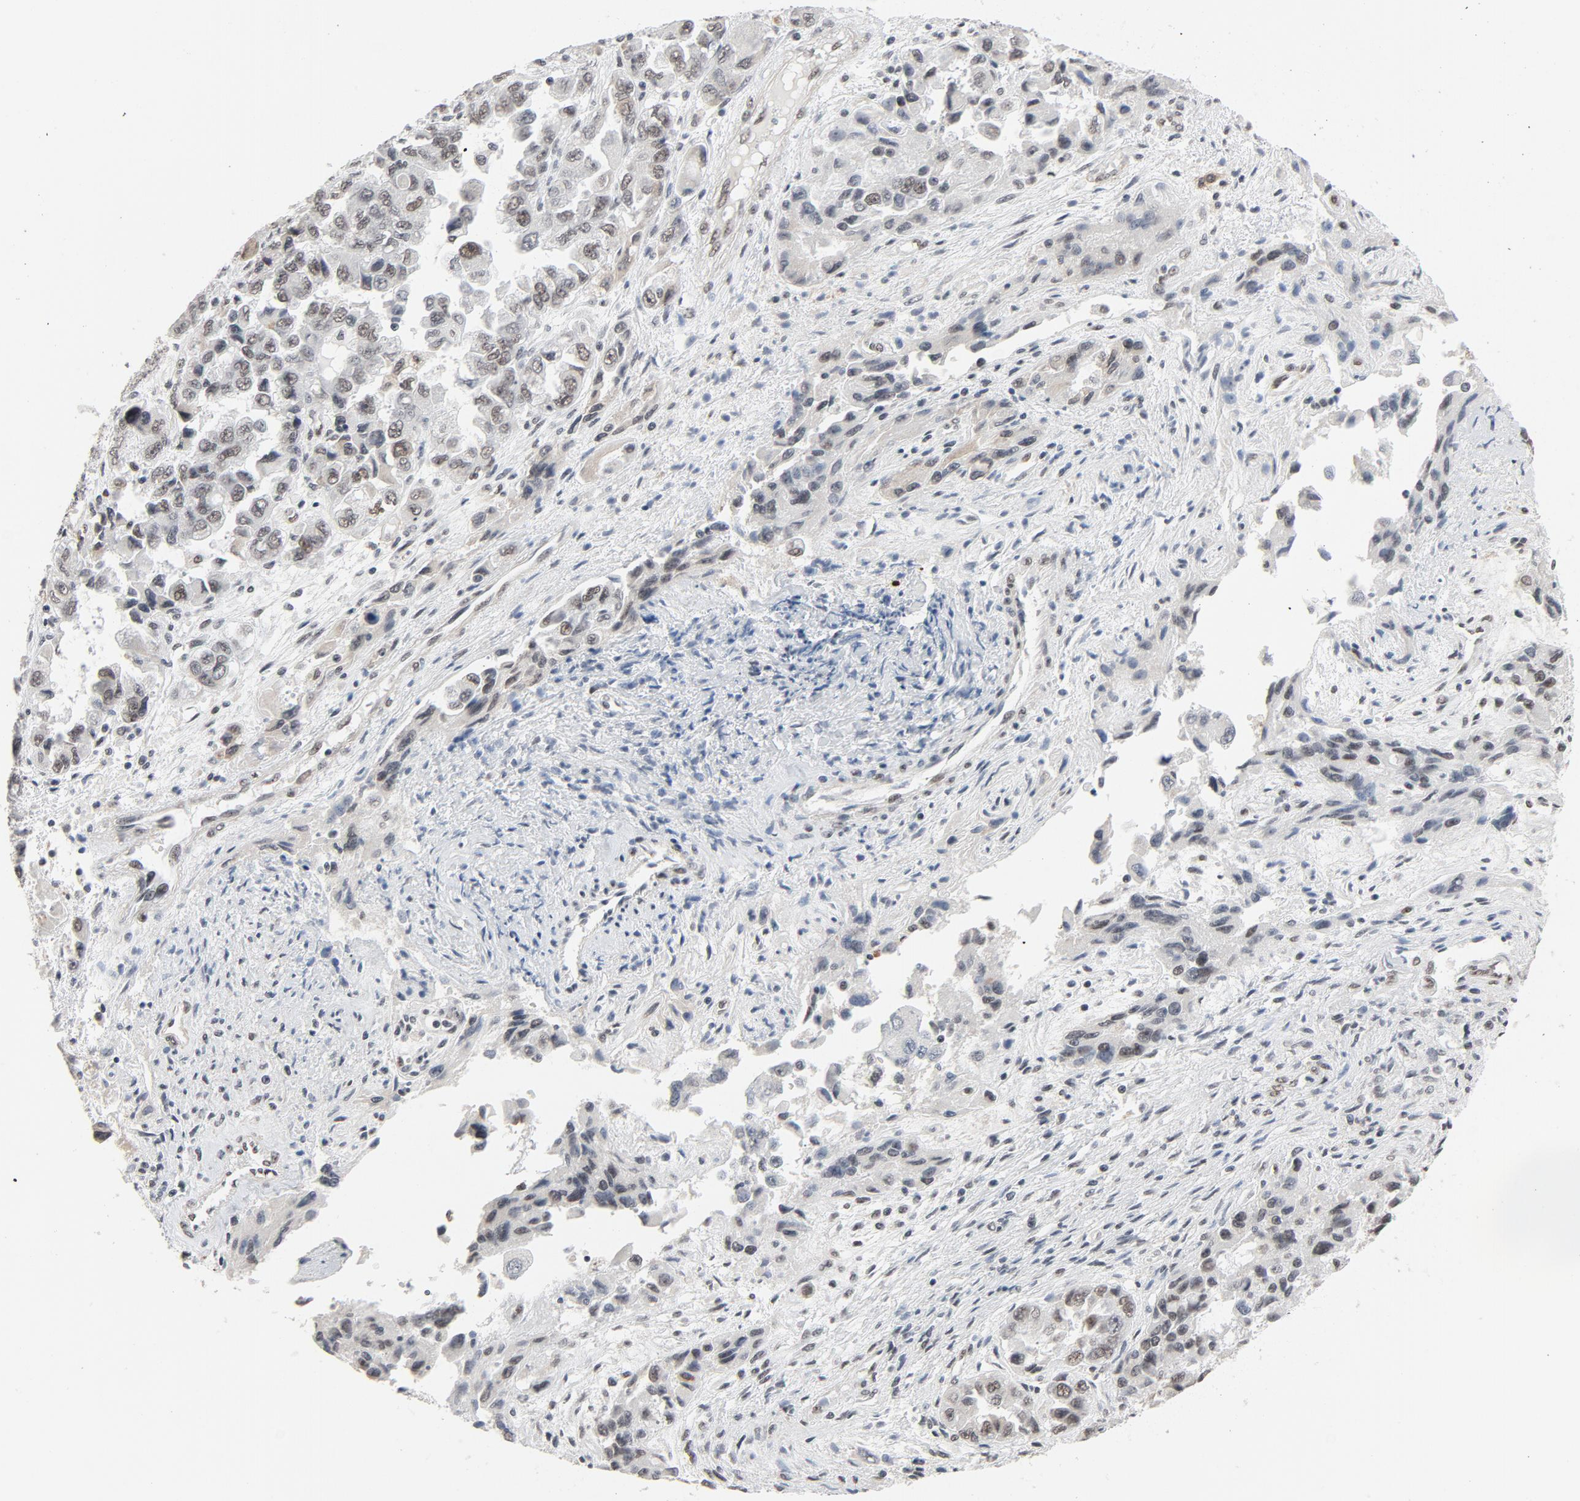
{"staining": {"intensity": "moderate", "quantity": "25%-75%", "location": "nuclear"}, "tissue": "ovarian cancer", "cell_type": "Tumor cells", "image_type": "cancer", "snomed": [{"axis": "morphology", "description": "Cystadenocarcinoma, serous, NOS"}, {"axis": "topography", "description": "Ovary"}], "caption": "Protein expression analysis of human ovarian cancer (serous cystadenocarcinoma) reveals moderate nuclear expression in about 25%-75% of tumor cells.", "gene": "MRE11", "patient": {"sex": "female", "age": 84}}